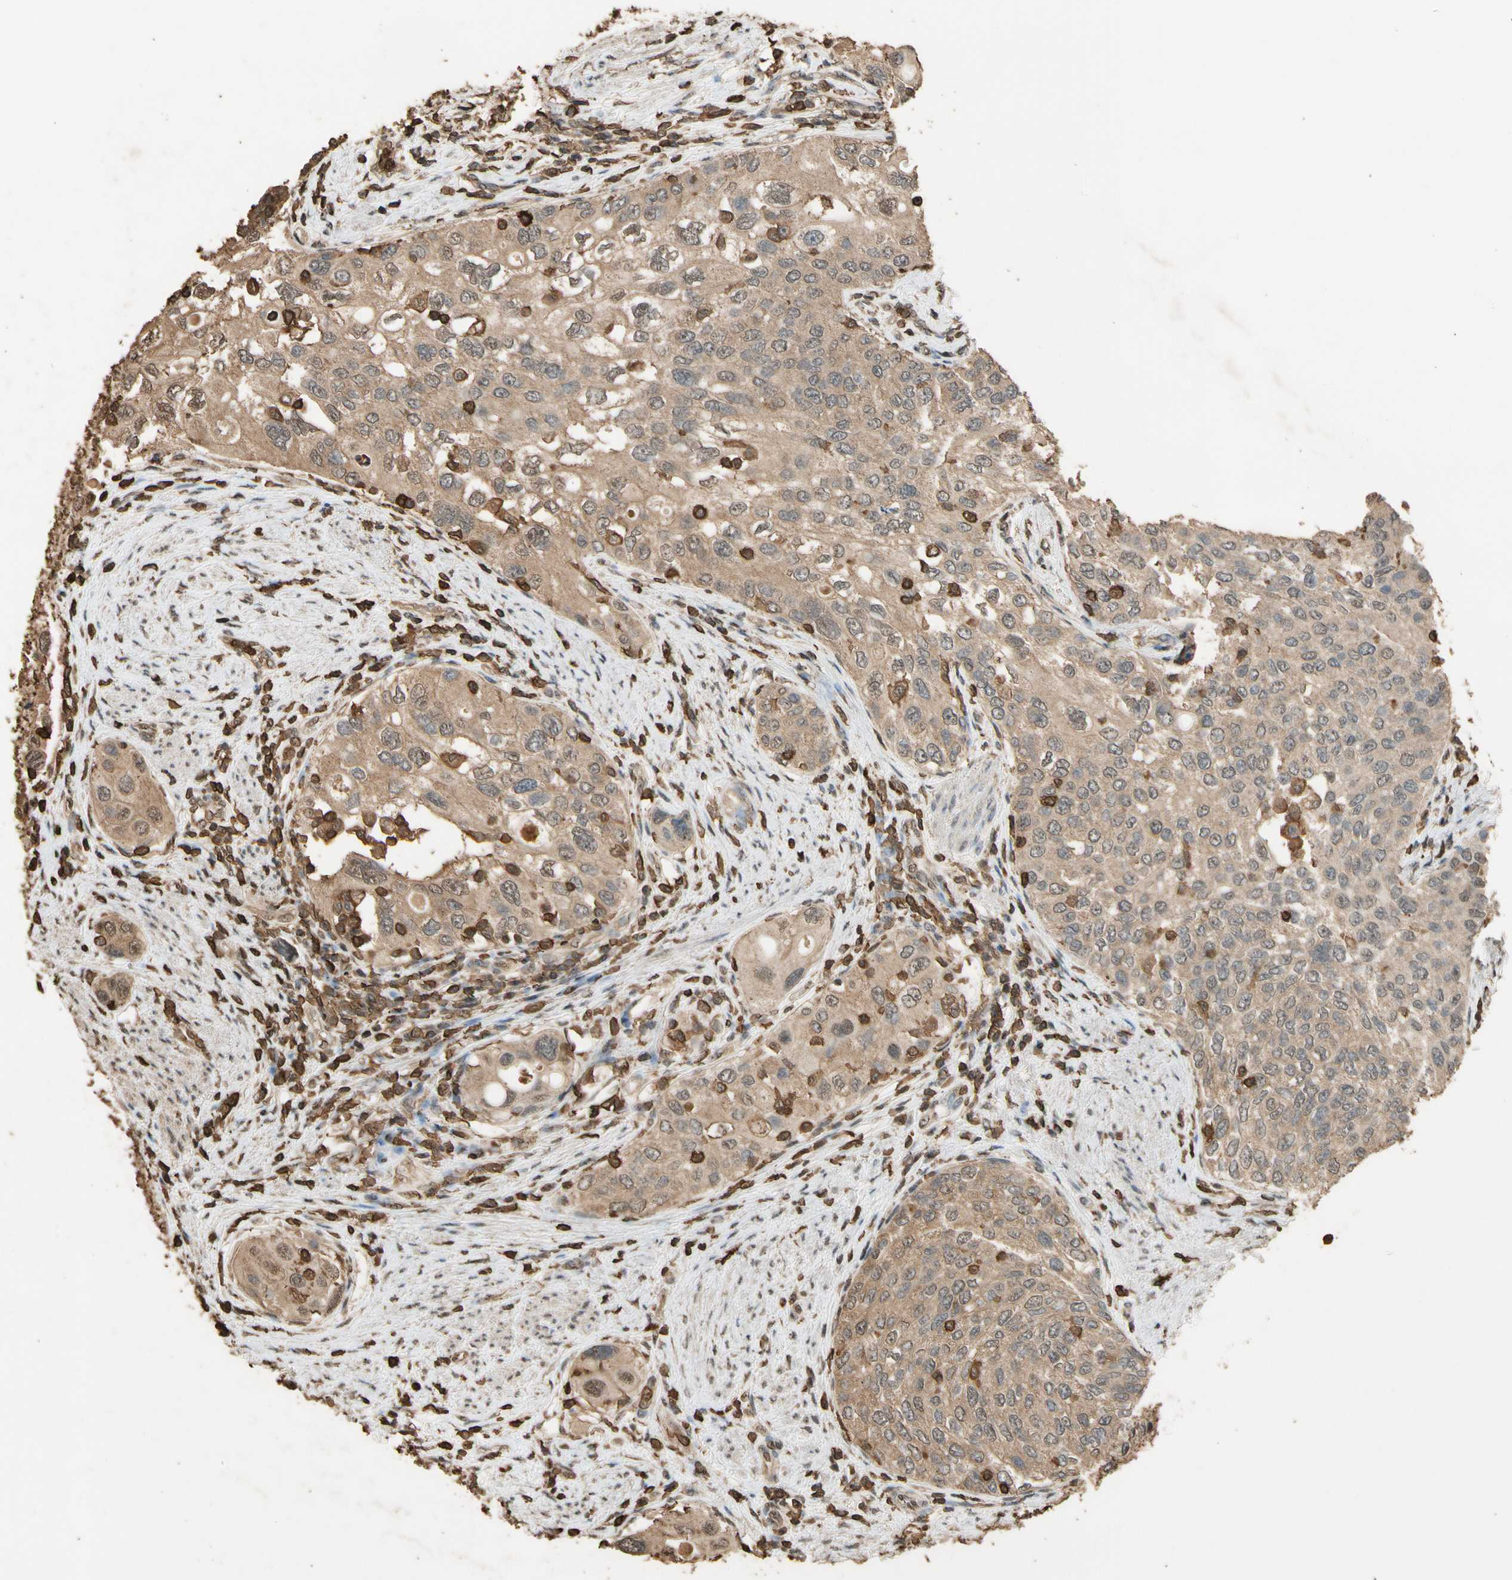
{"staining": {"intensity": "weak", "quantity": ">75%", "location": "cytoplasmic/membranous"}, "tissue": "urothelial cancer", "cell_type": "Tumor cells", "image_type": "cancer", "snomed": [{"axis": "morphology", "description": "Urothelial carcinoma, High grade"}, {"axis": "topography", "description": "Urinary bladder"}], "caption": "Urothelial cancer stained for a protein reveals weak cytoplasmic/membranous positivity in tumor cells.", "gene": "TNFSF13B", "patient": {"sex": "female", "age": 56}}